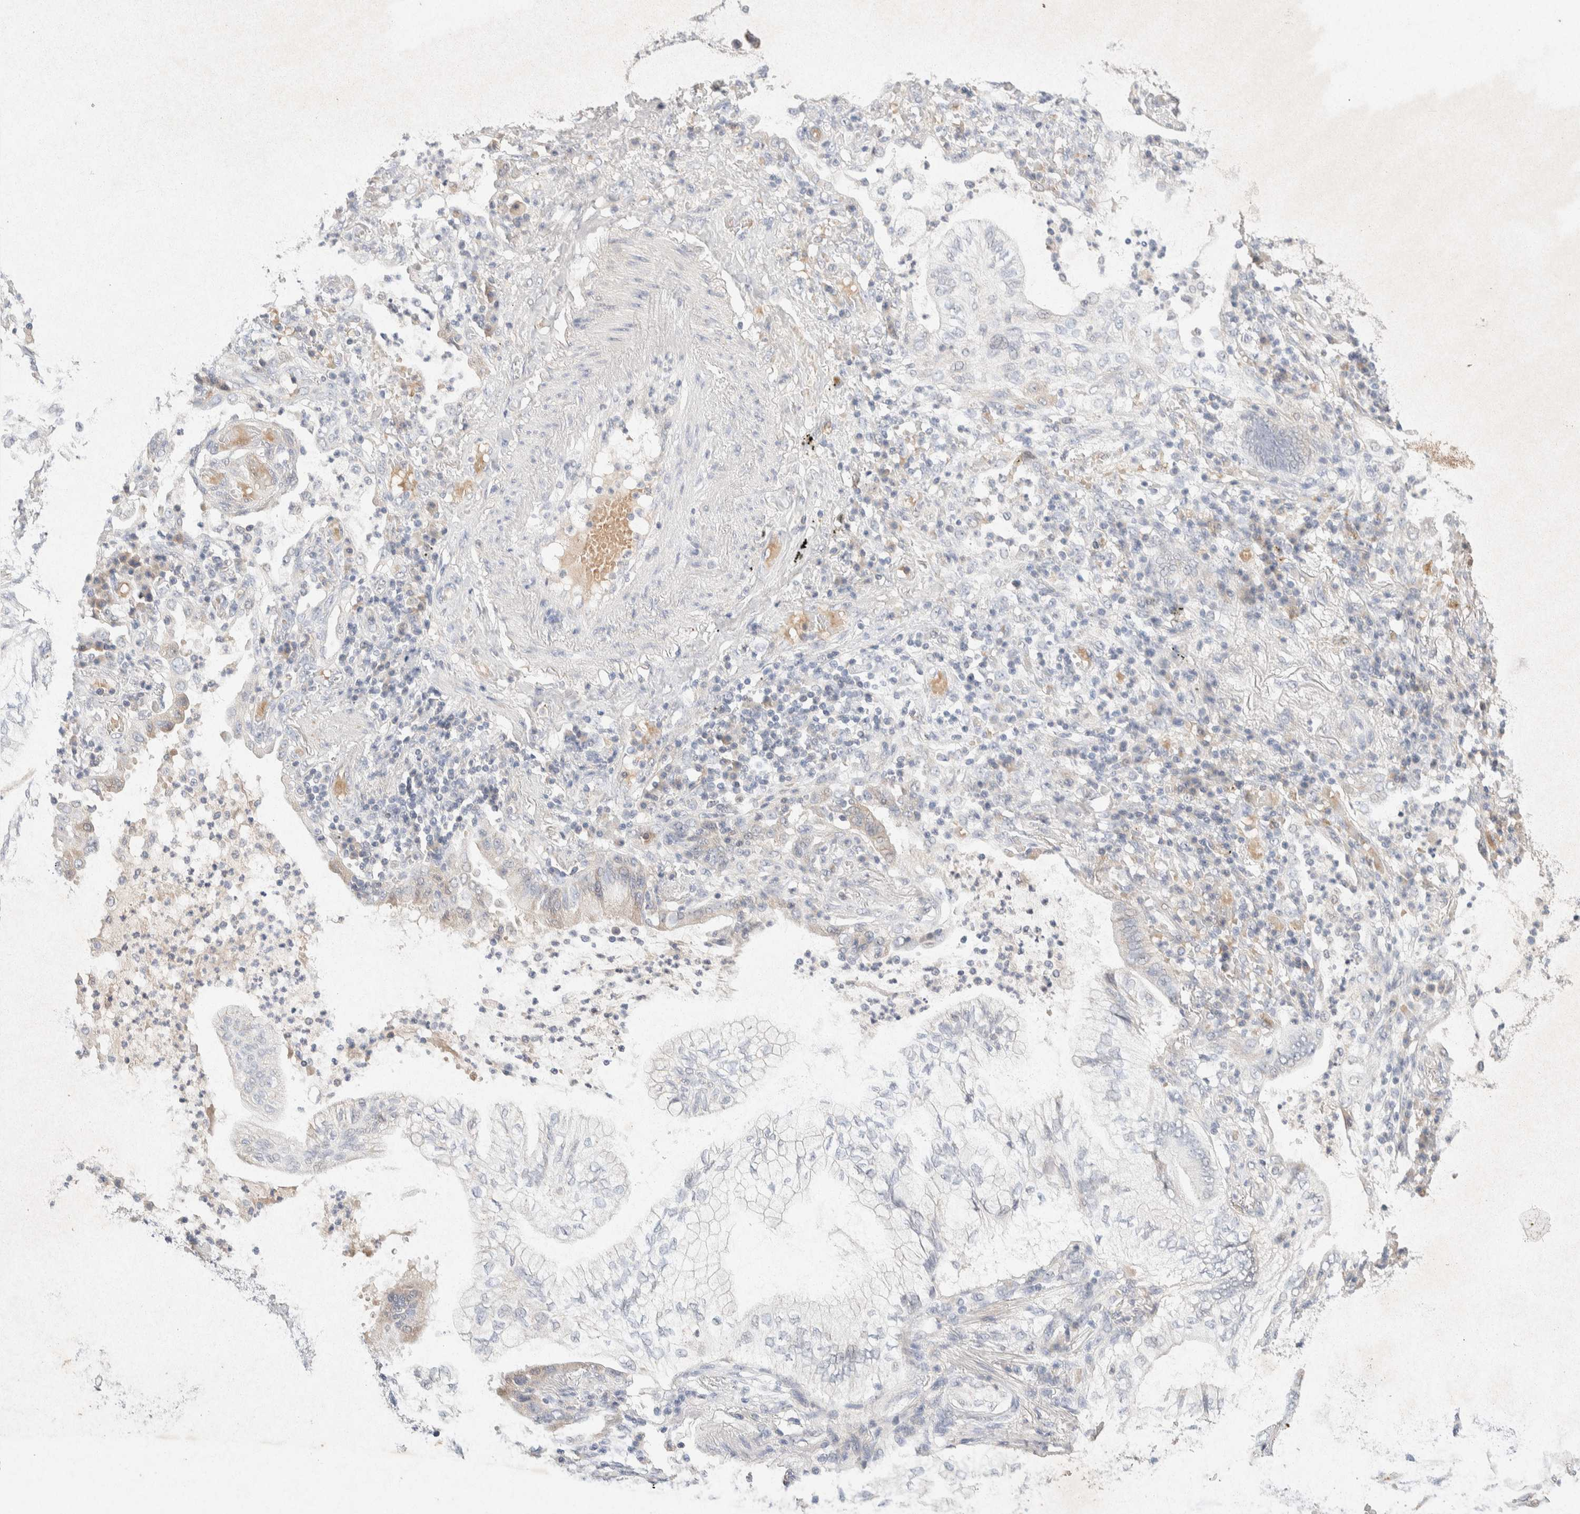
{"staining": {"intensity": "negative", "quantity": "none", "location": "none"}, "tissue": "lung cancer", "cell_type": "Tumor cells", "image_type": "cancer", "snomed": [{"axis": "morphology", "description": "Normal tissue, NOS"}, {"axis": "morphology", "description": "Adenocarcinoma, NOS"}, {"axis": "topography", "description": "Bronchus"}, {"axis": "topography", "description": "Lung"}], "caption": "DAB immunohistochemical staining of human lung cancer (adenocarcinoma) reveals no significant staining in tumor cells. Brightfield microscopy of immunohistochemistry stained with DAB (3,3'-diaminobenzidine) (brown) and hematoxylin (blue), captured at high magnification.", "gene": "GNAI1", "patient": {"sex": "female", "age": 70}}